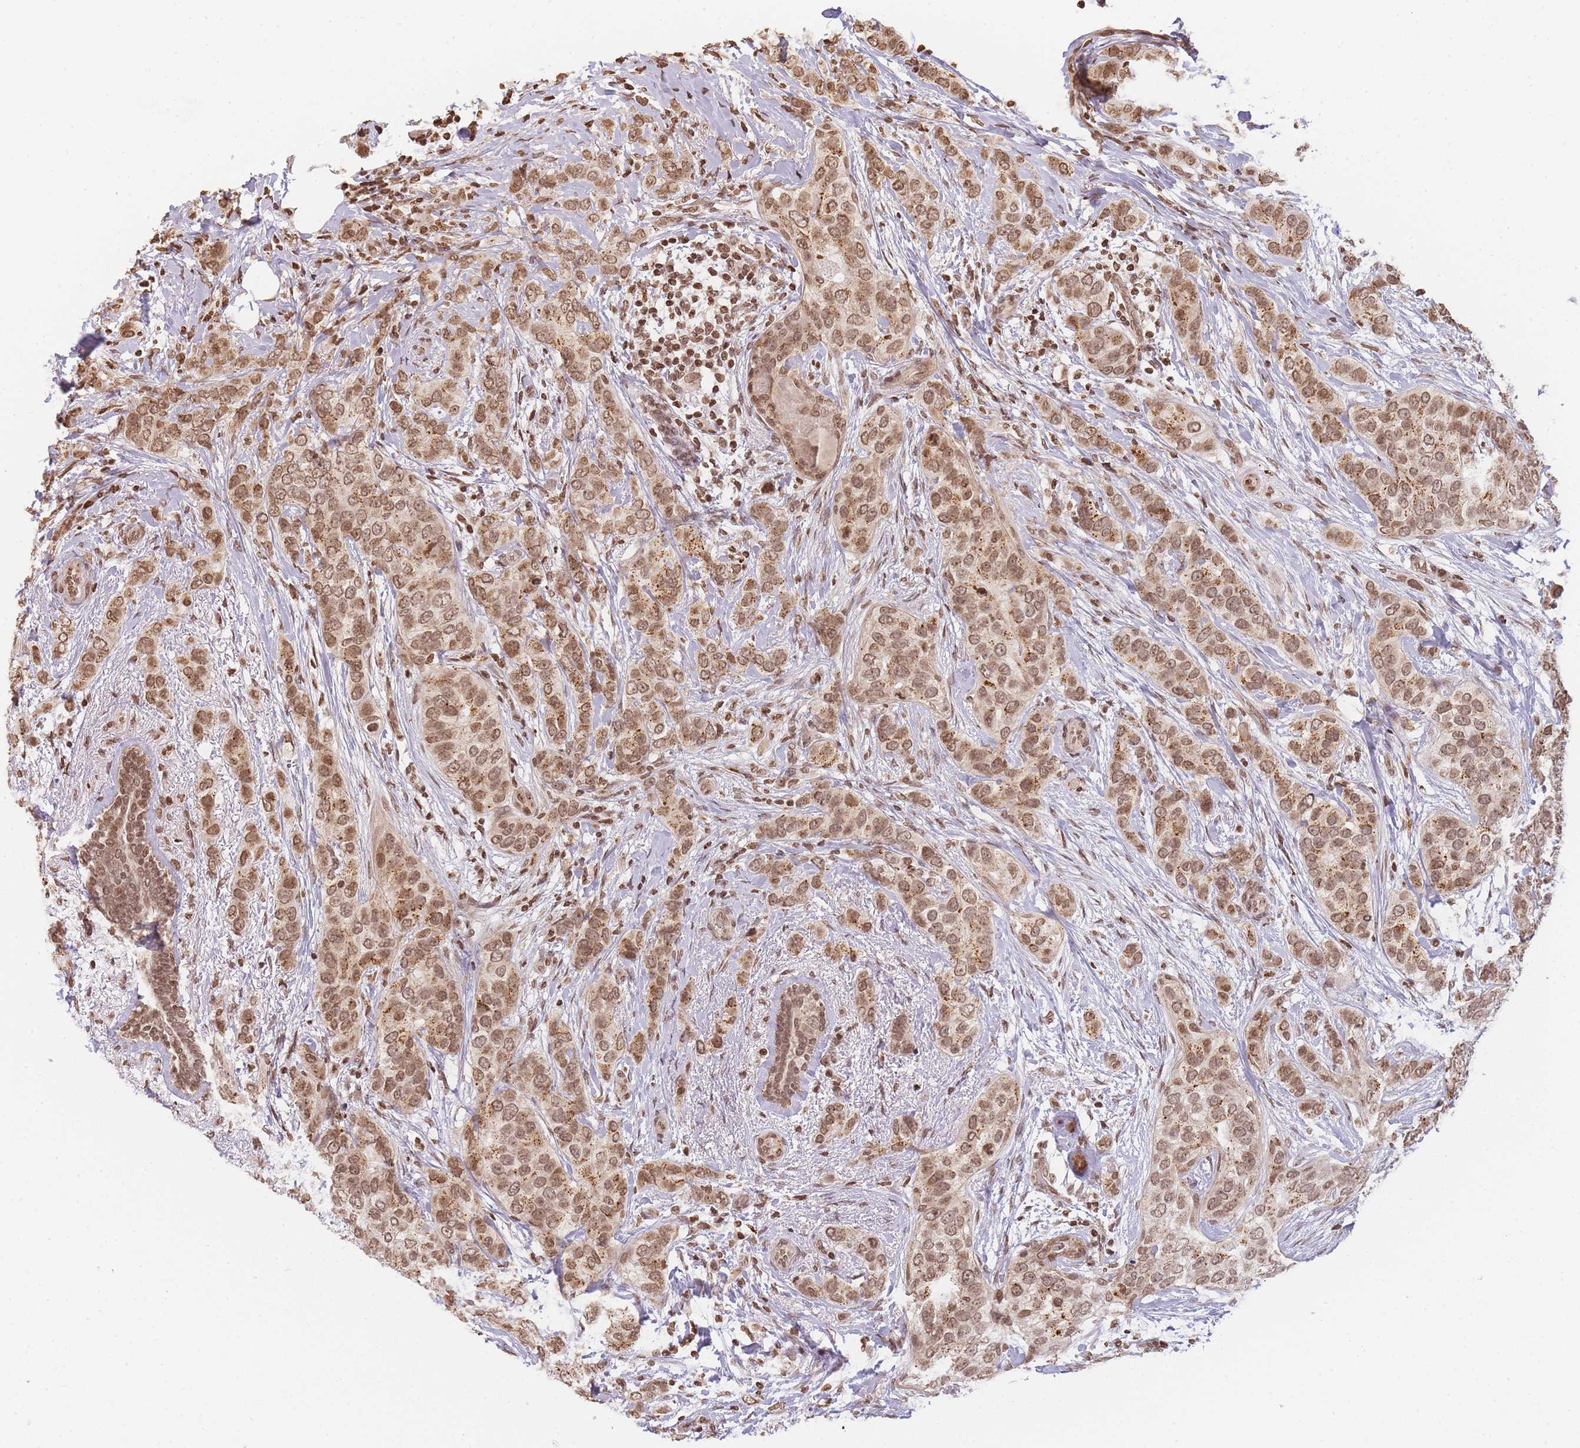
{"staining": {"intensity": "moderate", "quantity": ">75%", "location": "nuclear"}, "tissue": "breast cancer", "cell_type": "Tumor cells", "image_type": "cancer", "snomed": [{"axis": "morphology", "description": "Lobular carcinoma"}, {"axis": "topography", "description": "Breast"}], "caption": "Protein staining displays moderate nuclear staining in about >75% of tumor cells in breast lobular carcinoma.", "gene": "WWTR1", "patient": {"sex": "female", "age": 51}}